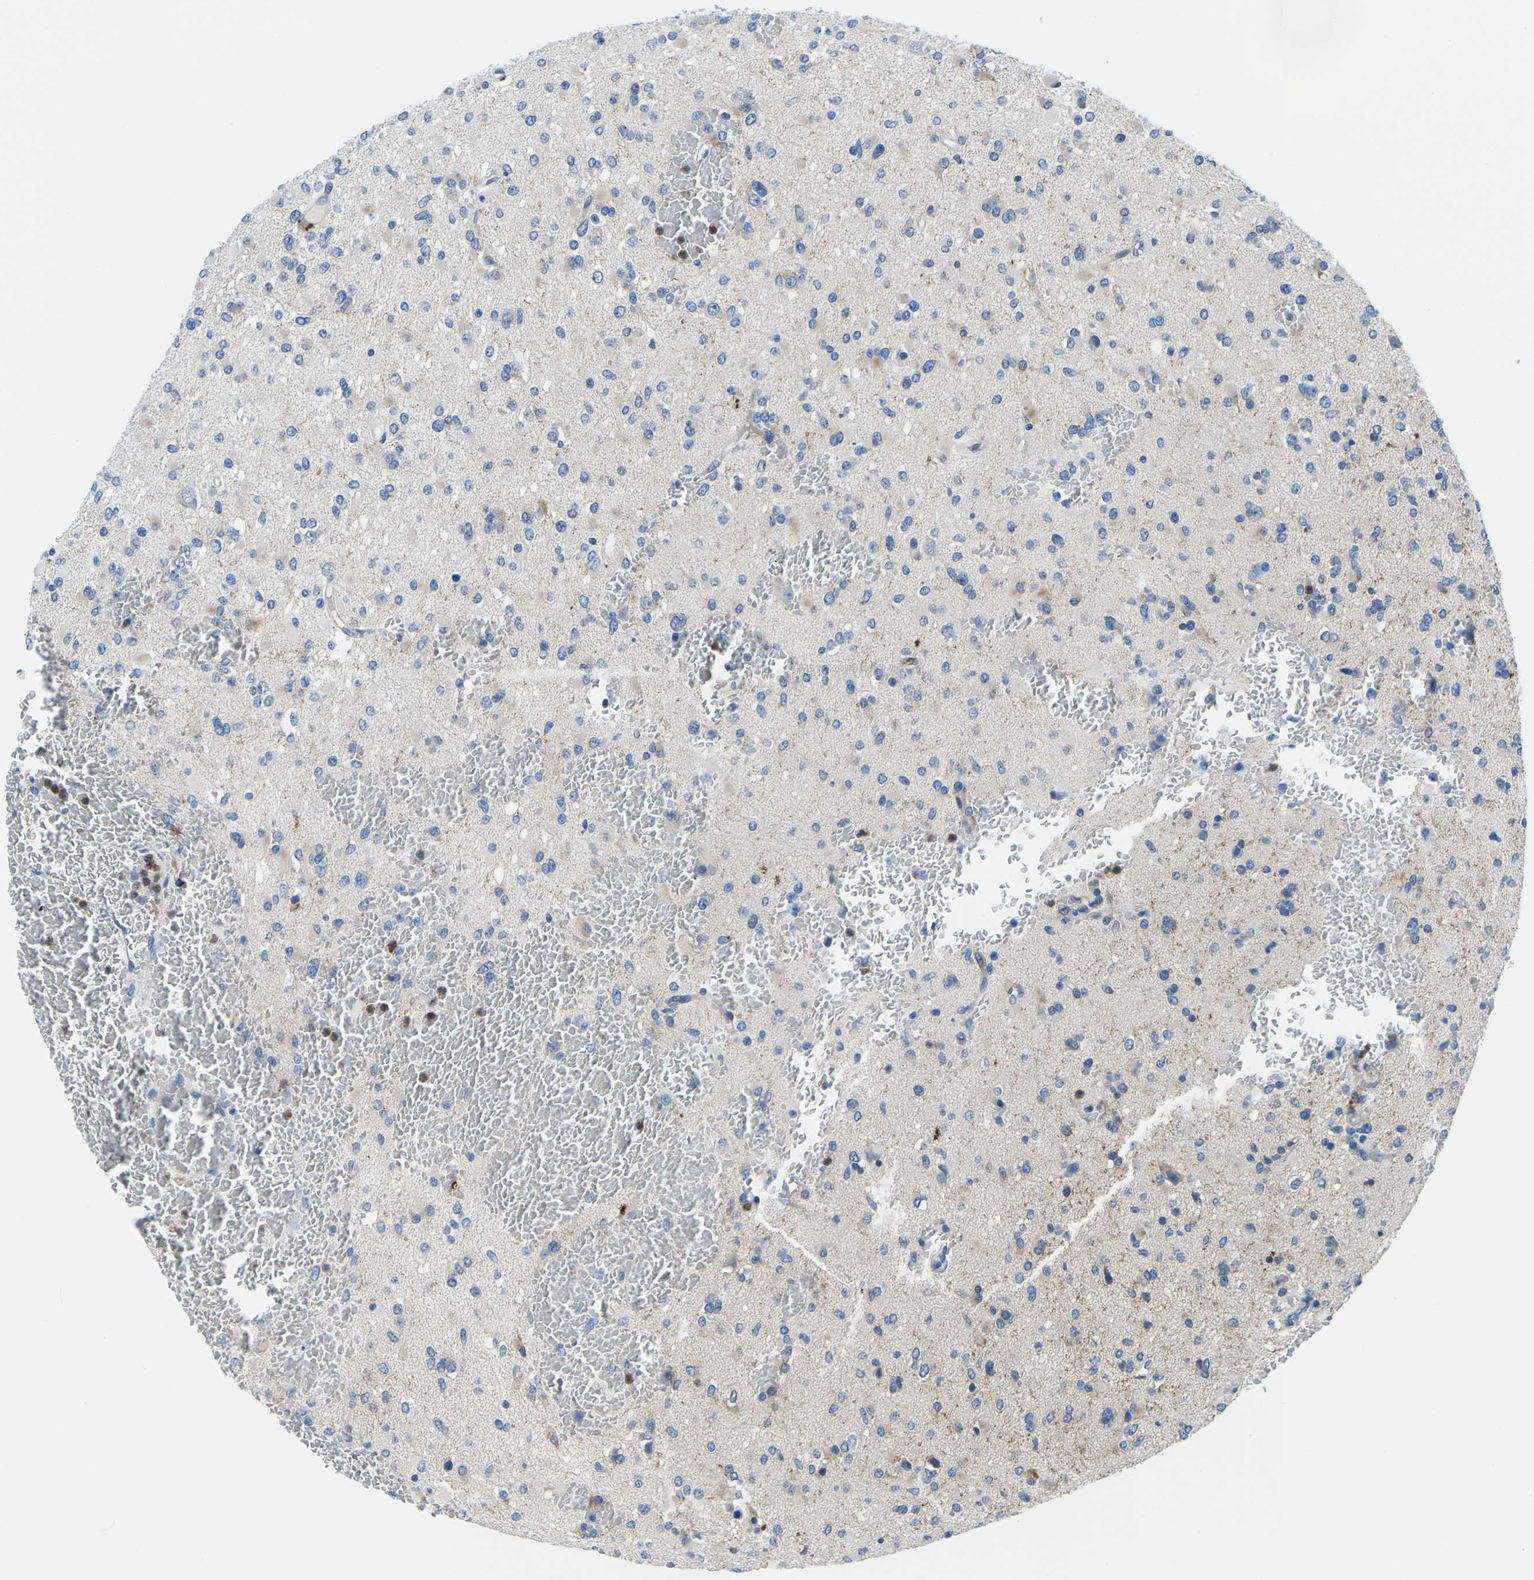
{"staining": {"intensity": "negative", "quantity": "none", "location": "none"}, "tissue": "glioma", "cell_type": "Tumor cells", "image_type": "cancer", "snomed": [{"axis": "morphology", "description": "Glioma, malignant, Low grade"}, {"axis": "topography", "description": "Brain"}], "caption": "Immunohistochemistry histopathology image of neoplastic tissue: glioma stained with DAB (3,3'-diaminobenzidine) displays no significant protein expression in tumor cells.", "gene": "MC4R", "patient": {"sex": "female", "age": 22}}